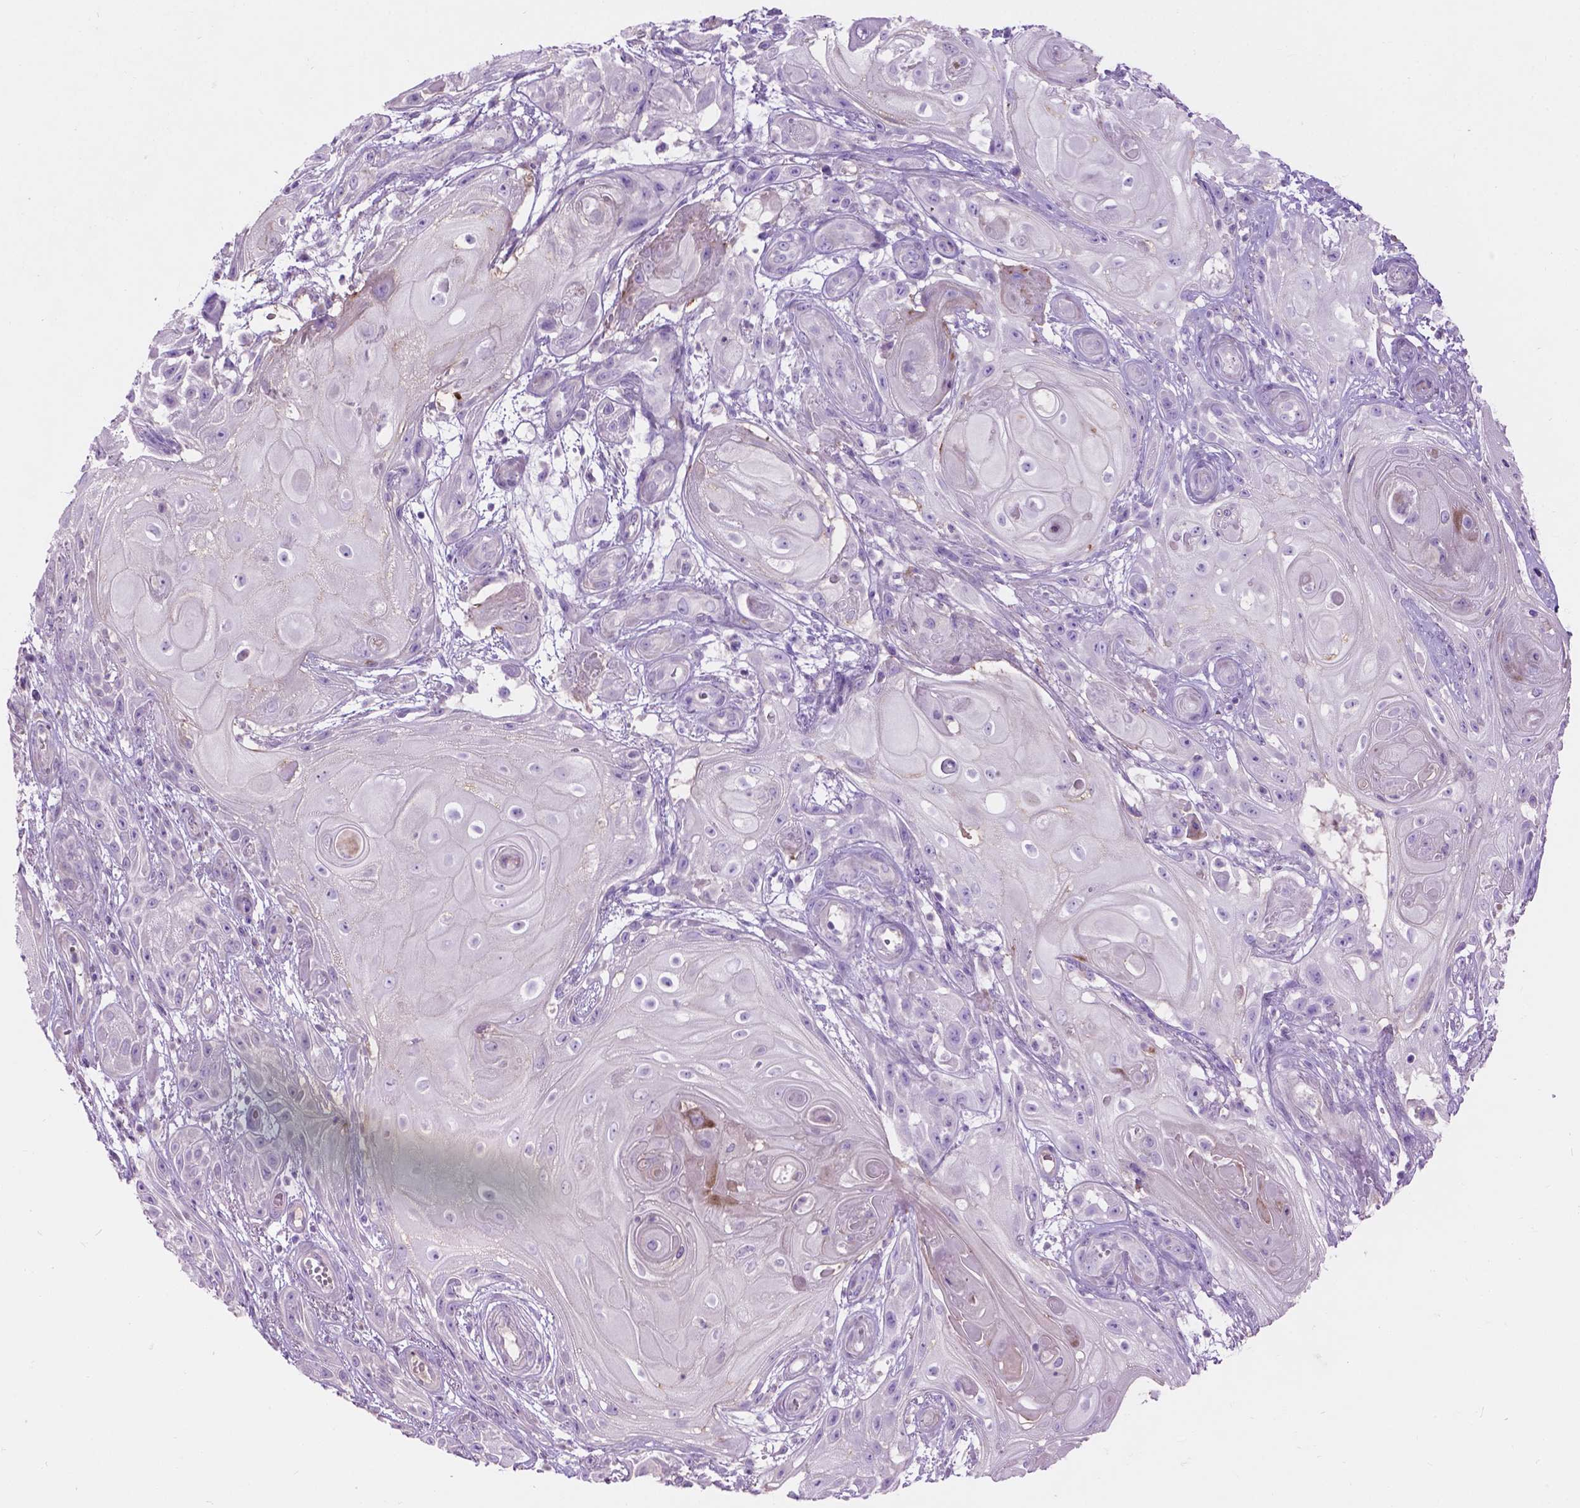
{"staining": {"intensity": "negative", "quantity": "none", "location": "none"}, "tissue": "skin cancer", "cell_type": "Tumor cells", "image_type": "cancer", "snomed": [{"axis": "morphology", "description": "Squamous cell carcinoma, NOS"}, {"axis": "topography", "description": "Skin"}], "caption": "A histopathology image of skin cancer stained for a protein displays no brown staining in tumor cells.", "gene": "NOXO1", "patient": {"sex": "male", "age": 62}}